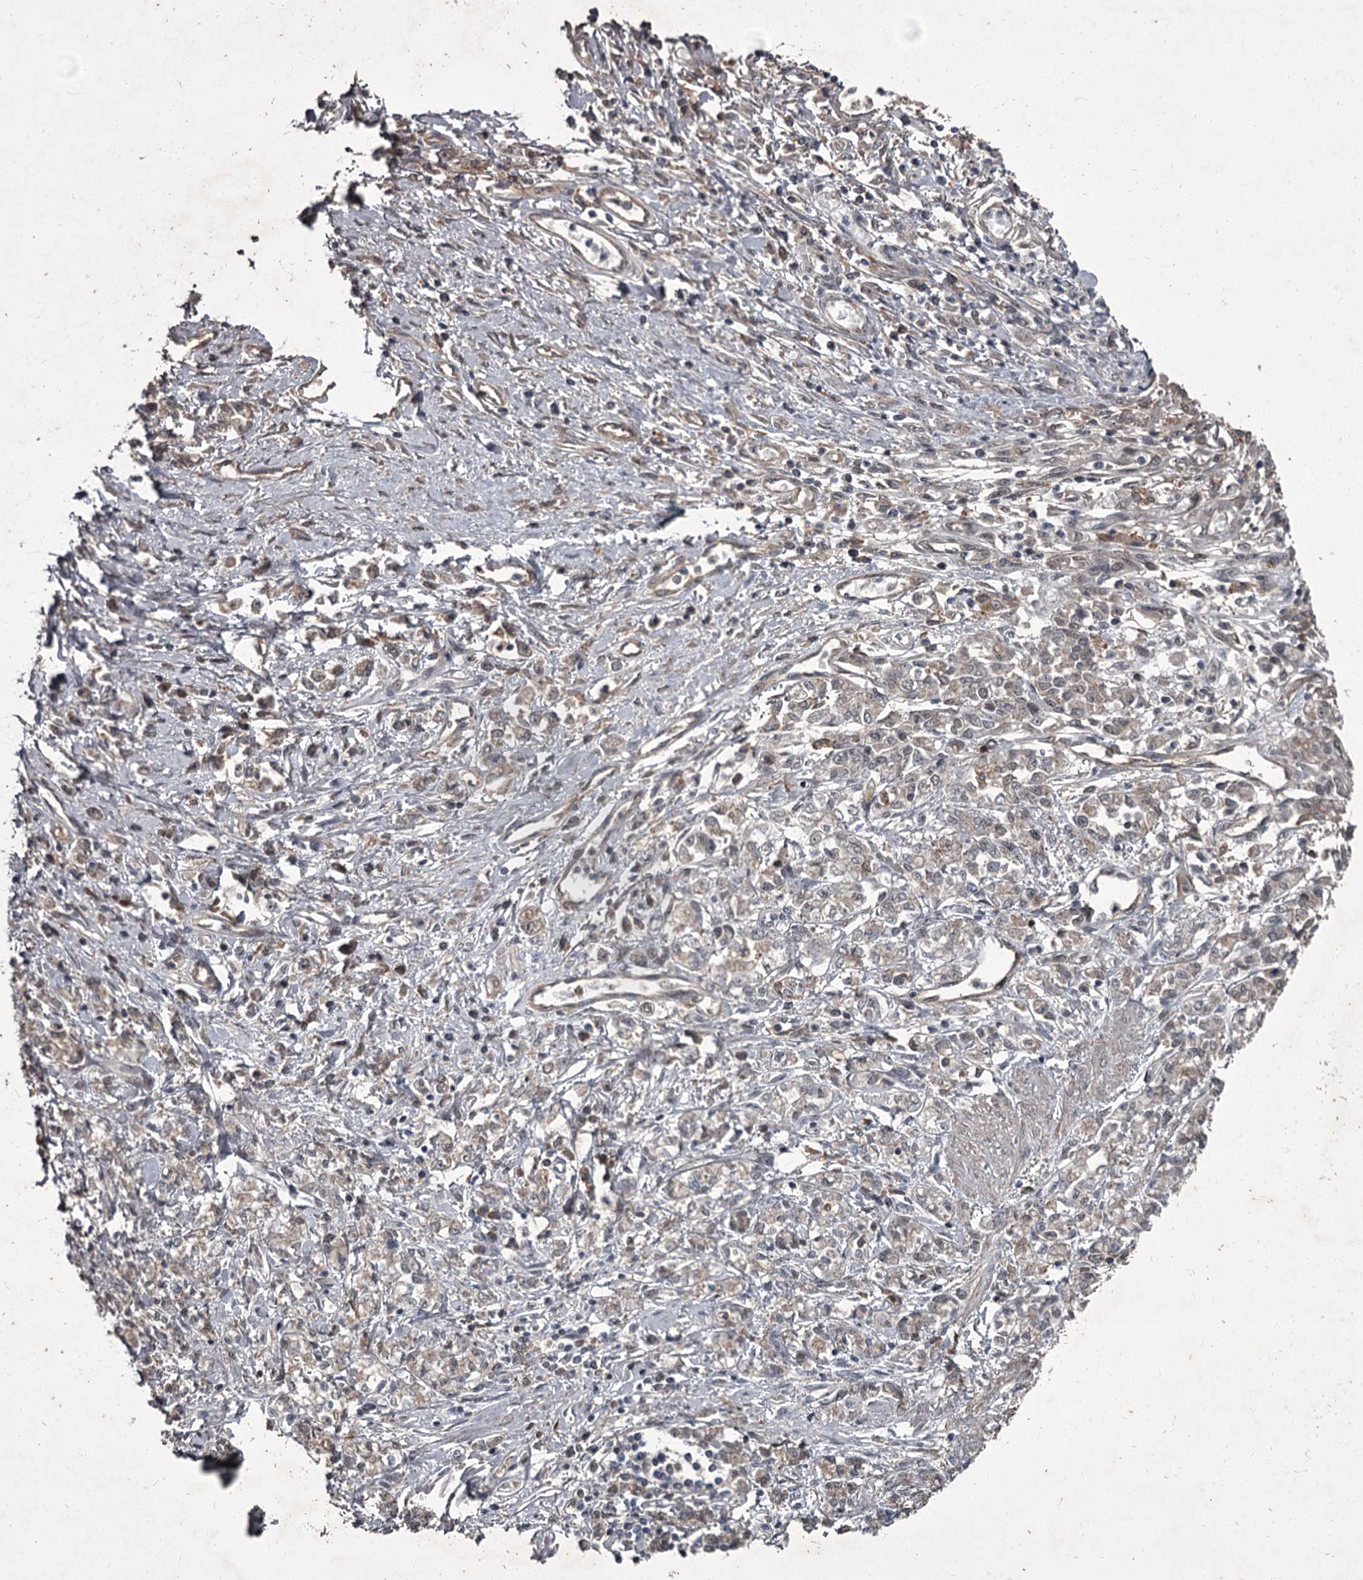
{"staining": {"intensity": "negative", "quantity": "none", "location": "none"}, "tissue": "stomach cancer", "cell_type": "Tumor cells", "image_type": "cancer", "snomed": [{"axis": "morphology", "description": "Adenocarcinoma, NOS"}, {"axis": "topography", "description": "Stomach"}], "caption": "High magnification brightfield microscopy of stomach cancer (adenocarcinoma) stained with DAB (brown) and counterstained with hematoxylin (blue): tumor cells show no significant staining. (Brightfield microscopy of DAB immunohistochemistry at high magnification).", "gene": "FLVCR2", "patient": {"sex": "female", "age": 76}}